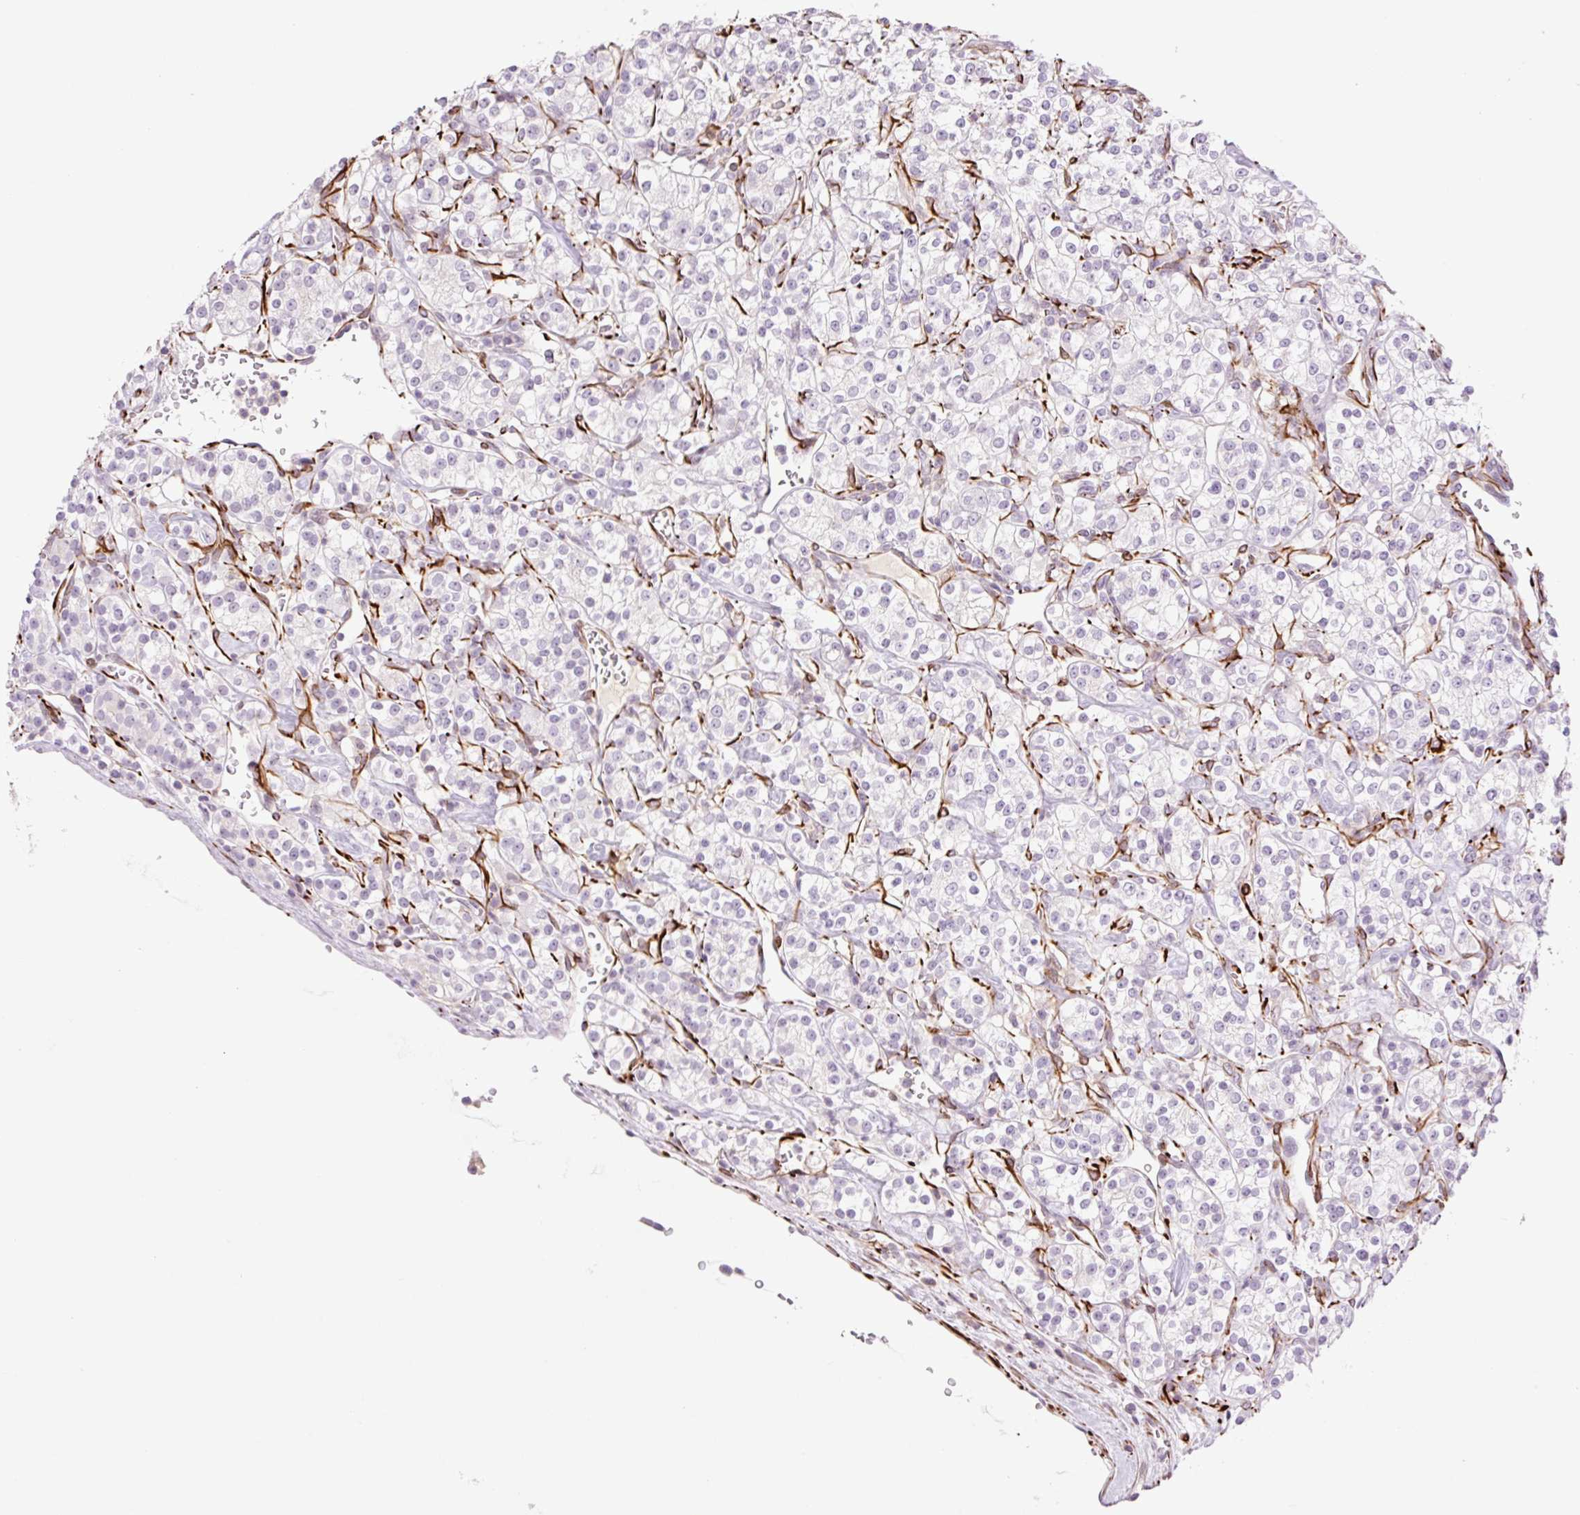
{"staining": {"intensity": "negative", "quantity": "none", "location": "none"}, "tissue": "renal cancer", "cell_type": "Tumor cells", "image_type": "cancer", "snomed": [{"axis": "morphology", "description": "Adenocarcinoma, NOS"}, {"axis": "topography", "description": "Kidney"}], "caption": "Tumor cells are negative for protein expression in human renal cancer (adenocarcinoma). The staining was performed using DAB (3,3'-diaminobenzidine) to visualize the protein expression in brown, while the nuclei were stained in blue with hematoxylin (Magnification: 20x).", "gene": "ZFYVE21", "patient": {"sex": "male", "age": 77}}